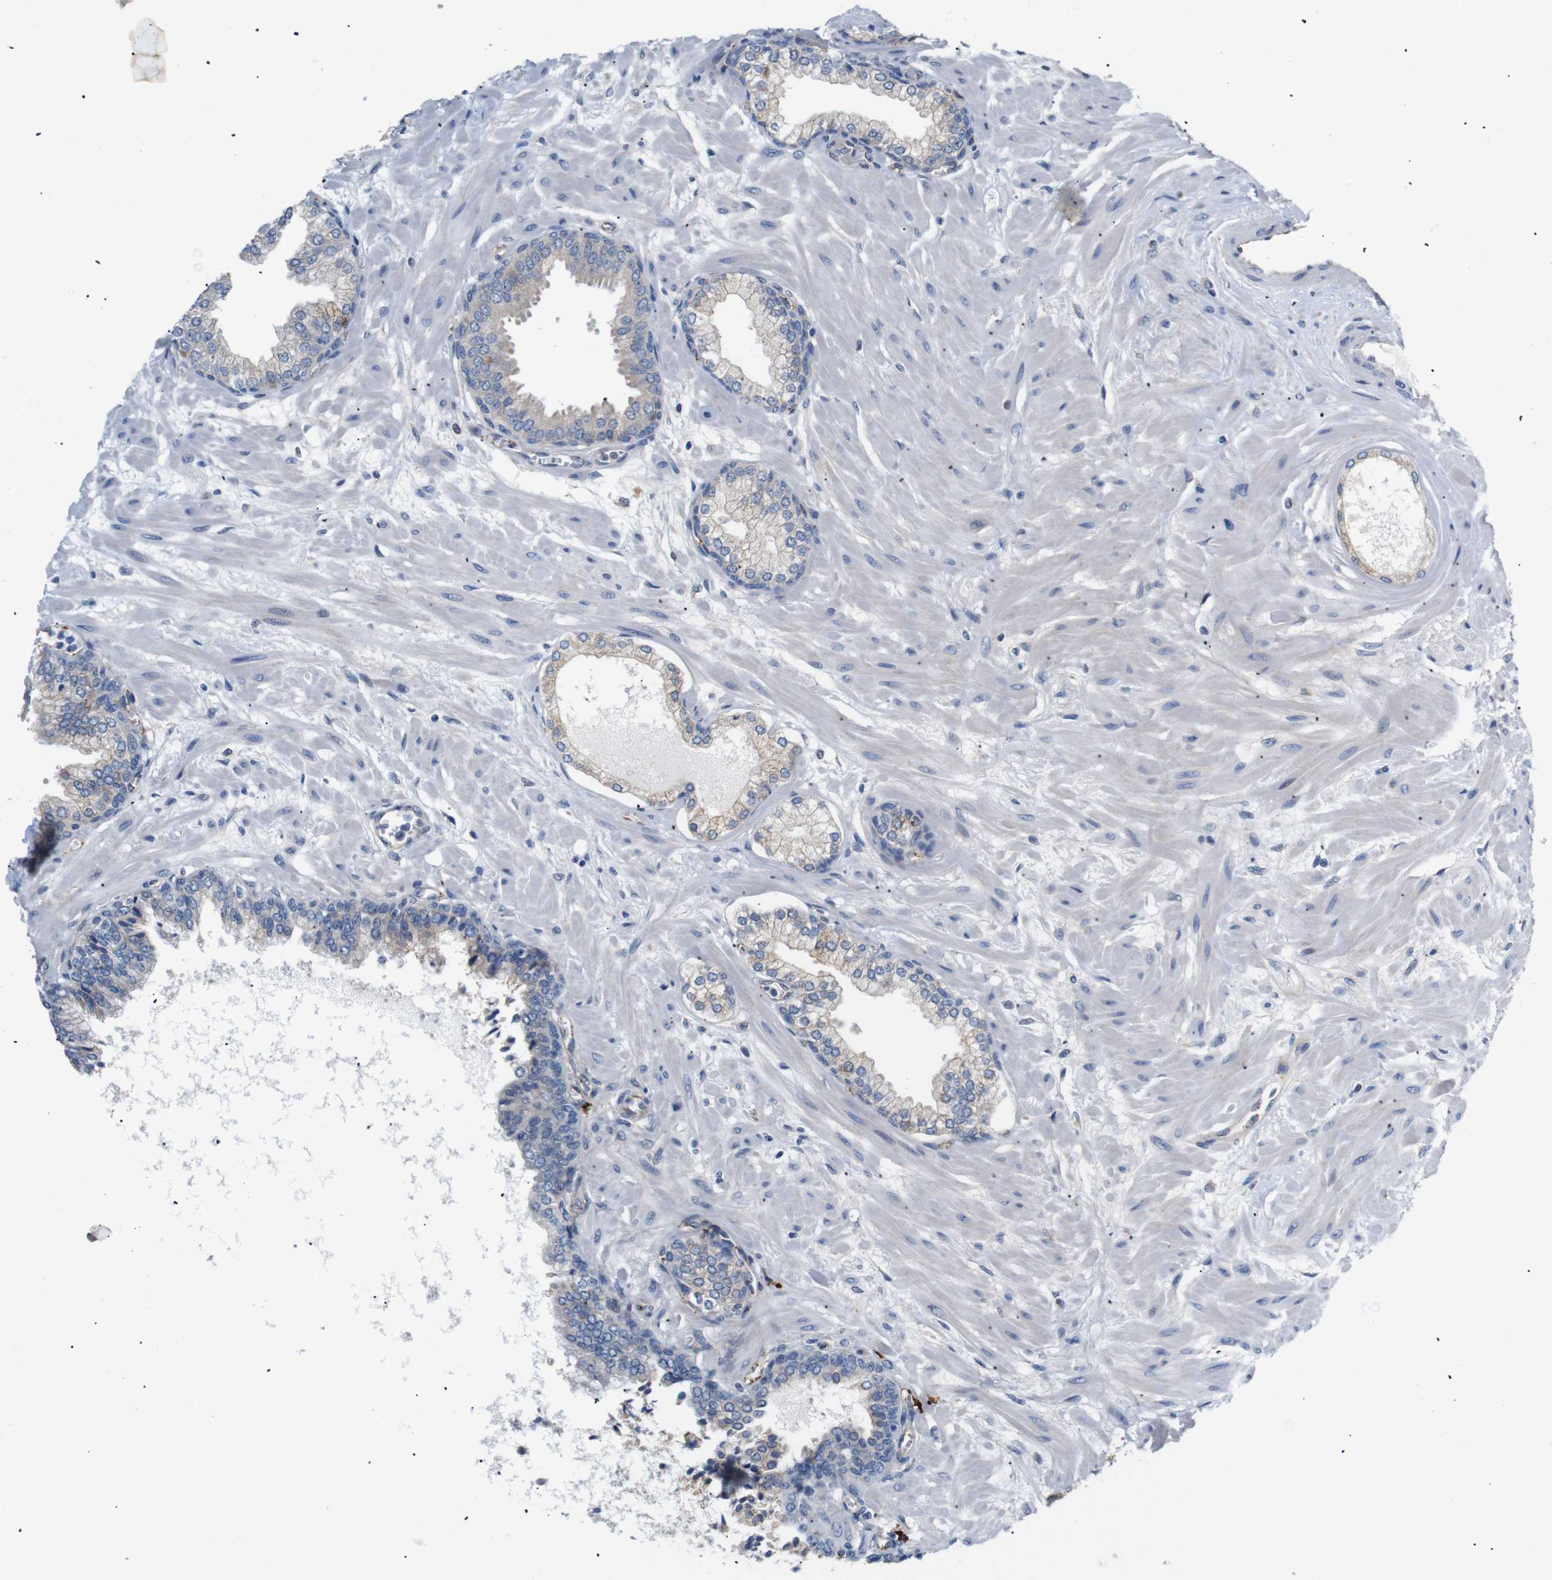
{"staining": {"intensity": "moderate", "quantity": "25%-75%", "location": "cytoplasmic/membranous"}, "tissue": "prostate", "cell_type": "Glandular cells", "image_type": "normal", "snomed": [{"axis": "morphology", "description": "Normal tissue, NOS"}, {"axis": "morphology", "description": "Urothelial carcinoma, Low grade"}, {"axis": "topography", "description": "Urinary bladder"}, {"axis": "topography", "description": "Prostate"}], "caption": "Approximately 25%-75% of glandular cells in normal prostate display moderate cytoplasmic/membranous protein staining as visualized by brown immunohistochemical staining.", "gene": "UBE2G2", "patient": {"sex": "male", "age": 60}}